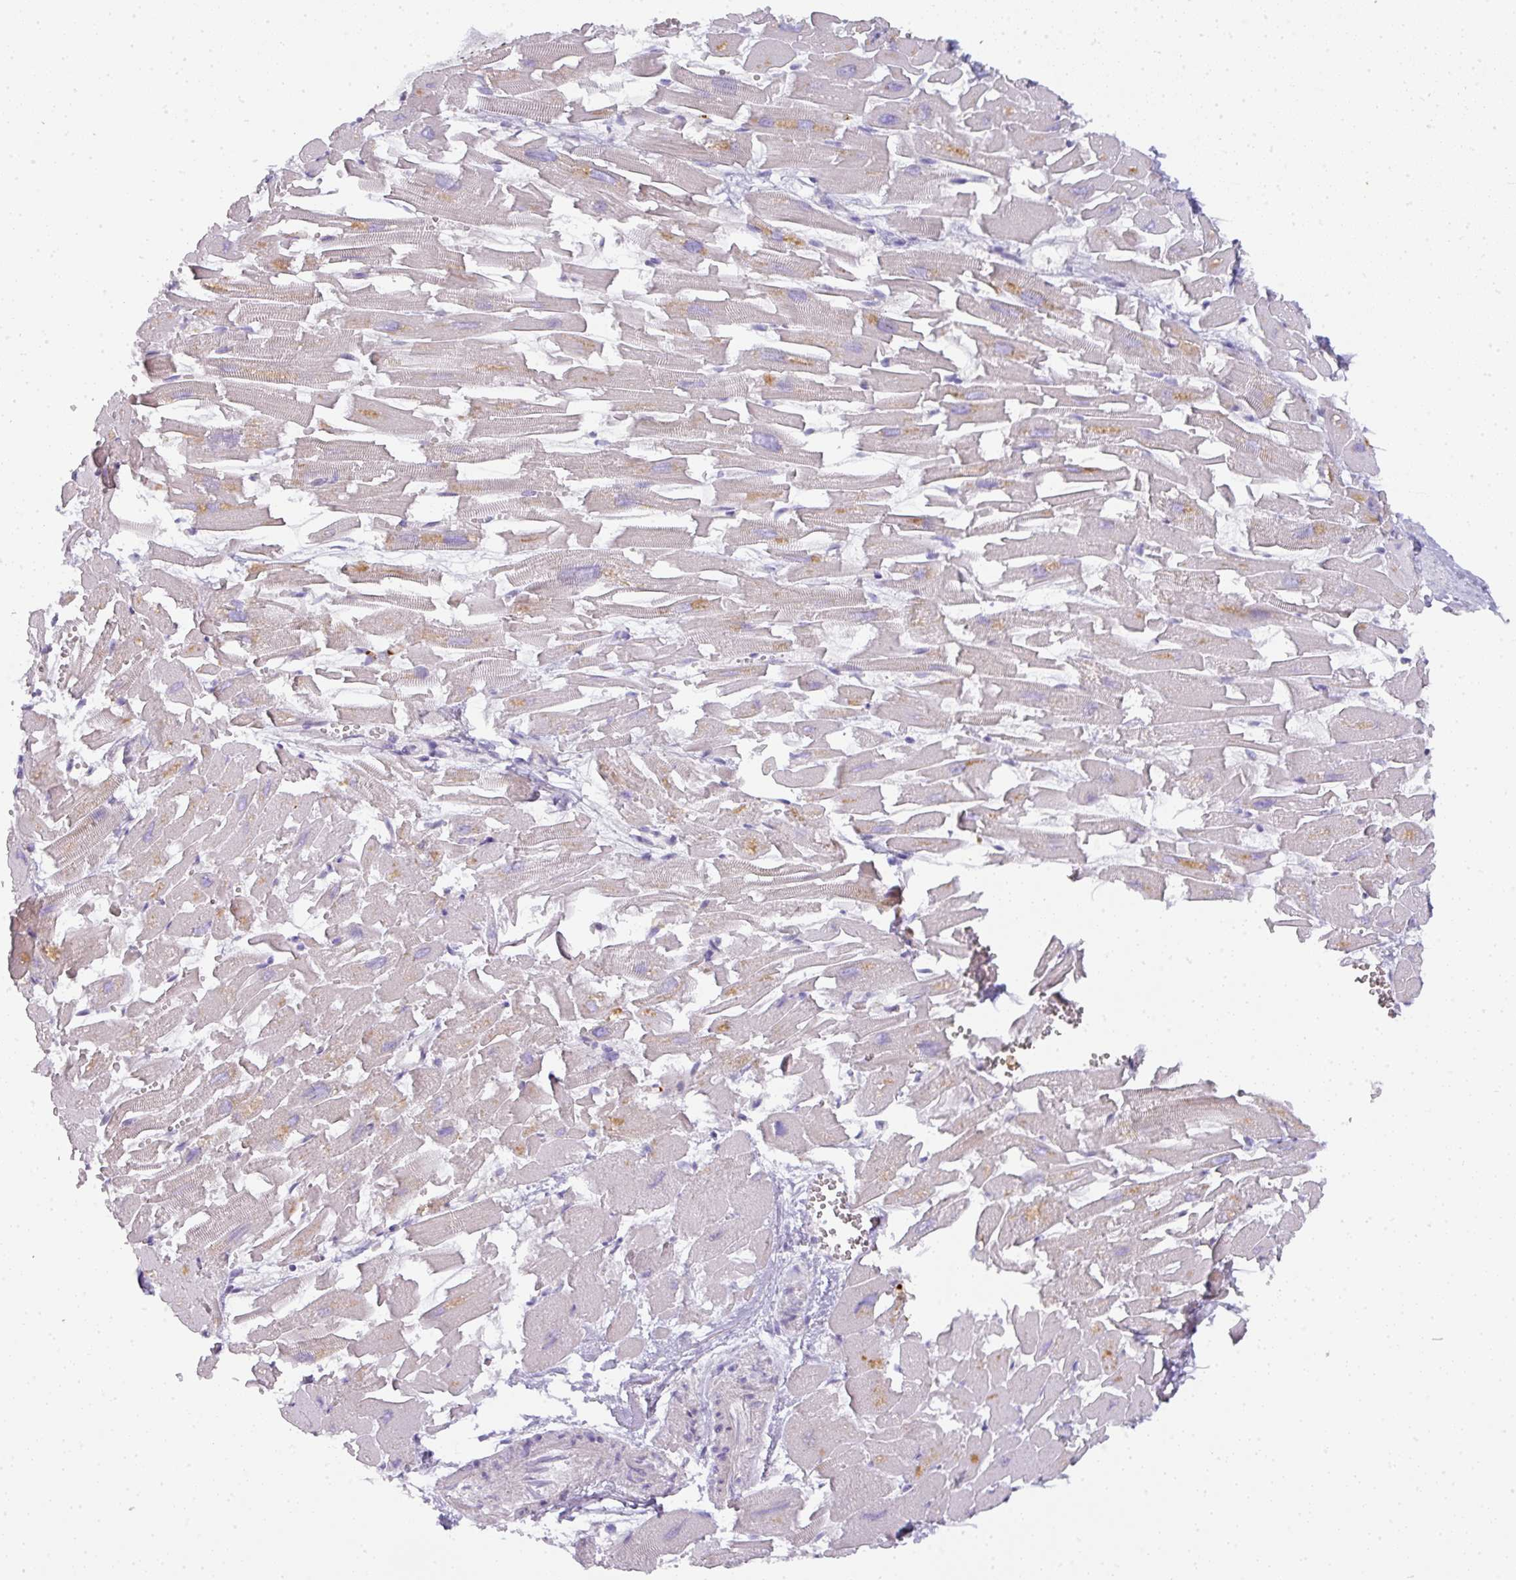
{"staining": {"intensity": "weak", "quantity": "<25%", "location": "cytoplasmic/membranous"}, "tissue": "heart muscle", "cell_type": "Cardiomyocytes", "image_type": "normal", "snomed": [{"axis": "morphology", "description": "Normal tissue, NOS"}, {"axis": "topography", "description": "Heart"}], "caption": "A high-resolution micrograph shows immunohistochemistry staining of normal heart muscle, which reveals no significant expression in cardiomyocytes.", "gene": "HHEX", "patient": {"sex": "female", "age": 64}}